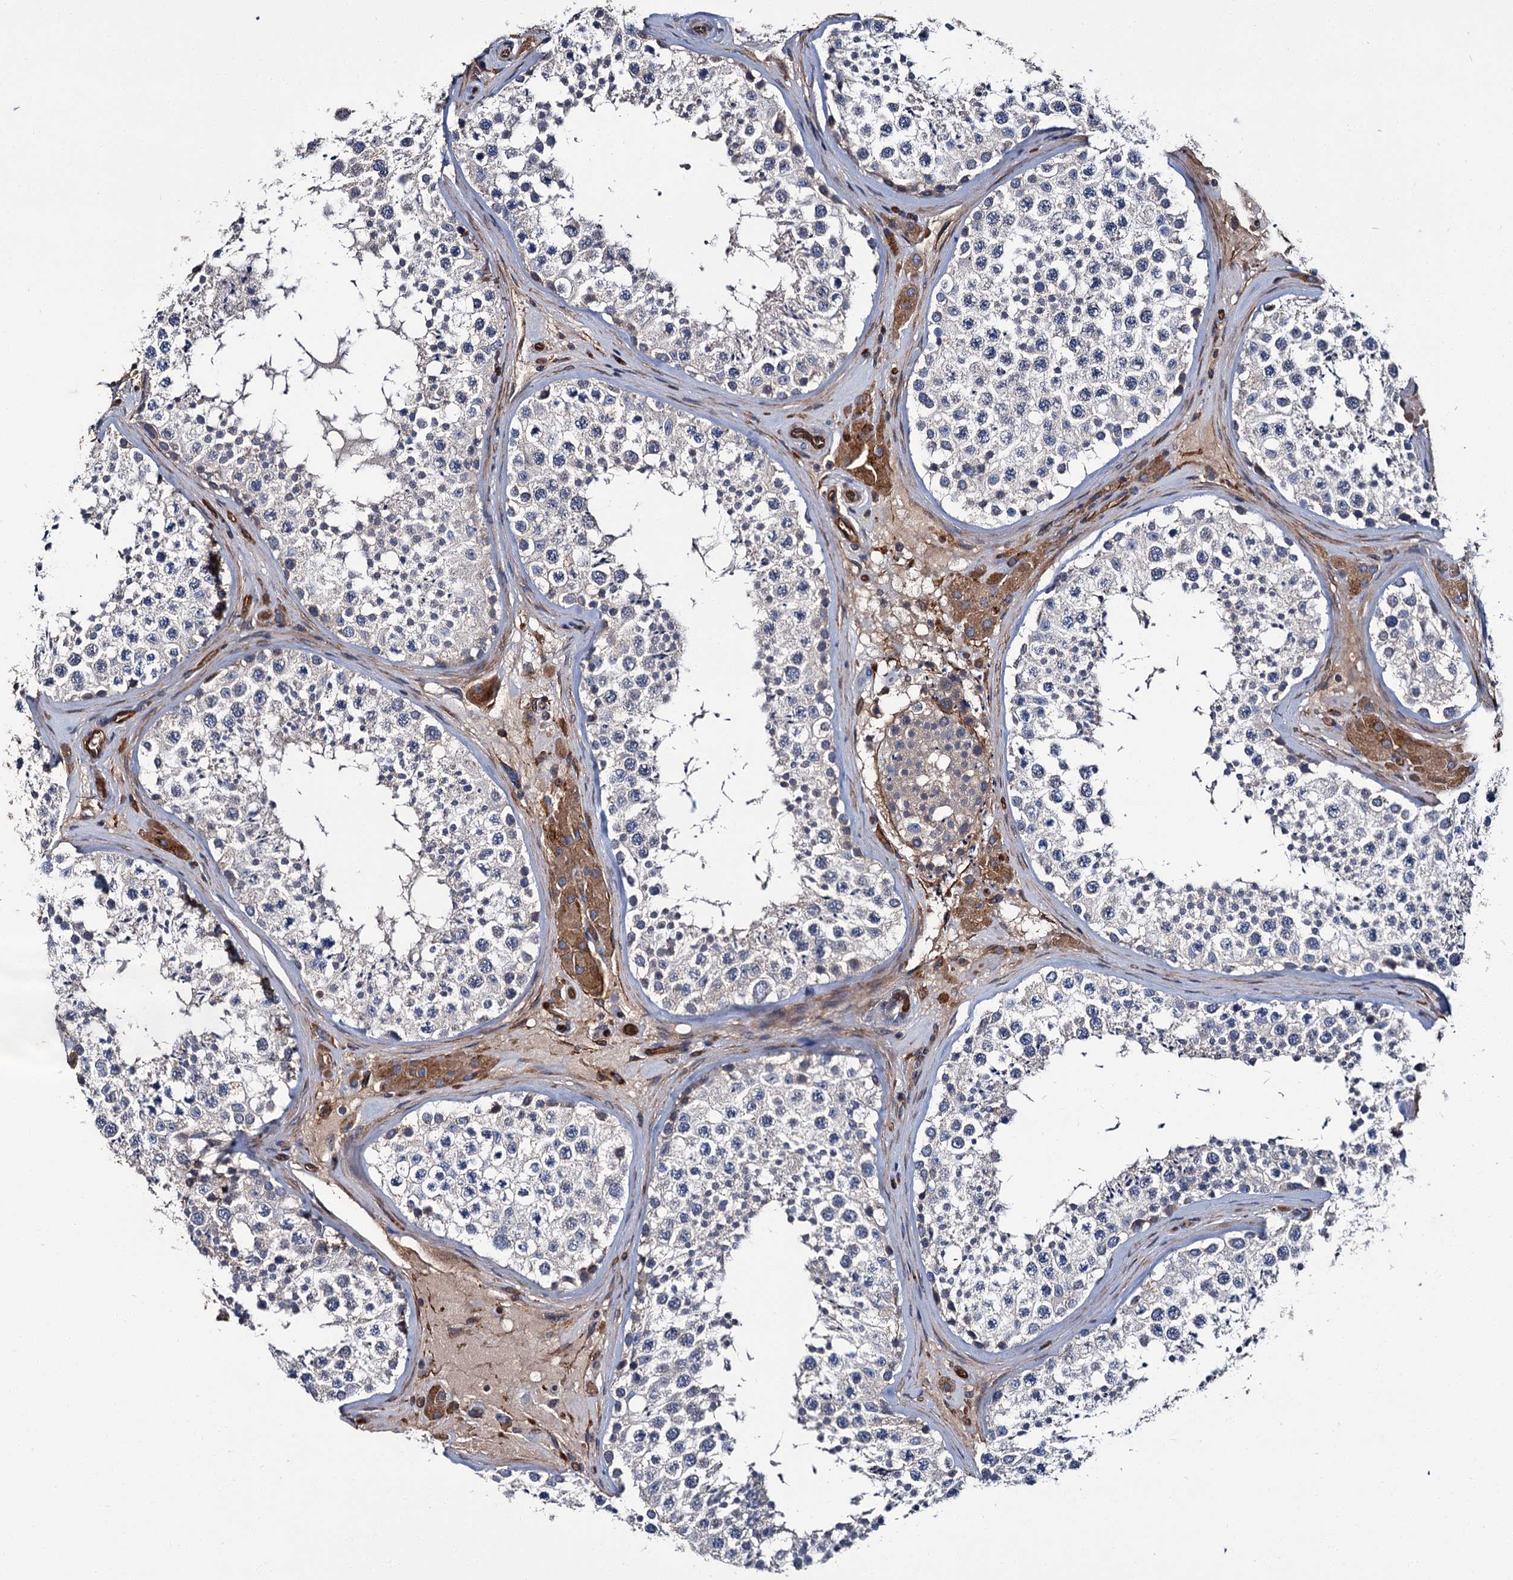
{"staining": {"intensity": "negative", "quantity": "none", "location": "none"}, "tissue": "testis", "cell_type": "Cells in seminiferous ducts", "image_type": "normal", "snomed": [{"axis": "morphology", "description": "Normal tissue, NOS"}, {"axis": "topography", "description": "Testis"}], "caption": "Cells in seminiferous ducts are negative for protein expression in unremarkable human testis. (Stains: DAB (3,3'-diaminobenzidine) immunohistochemistry (IHC) with hematoxylin counter stain, Microscopy: brightfield microscopy at high magnification).", "gene": "CACNA1C", "patient": {"sex": "male", "age": 46}}